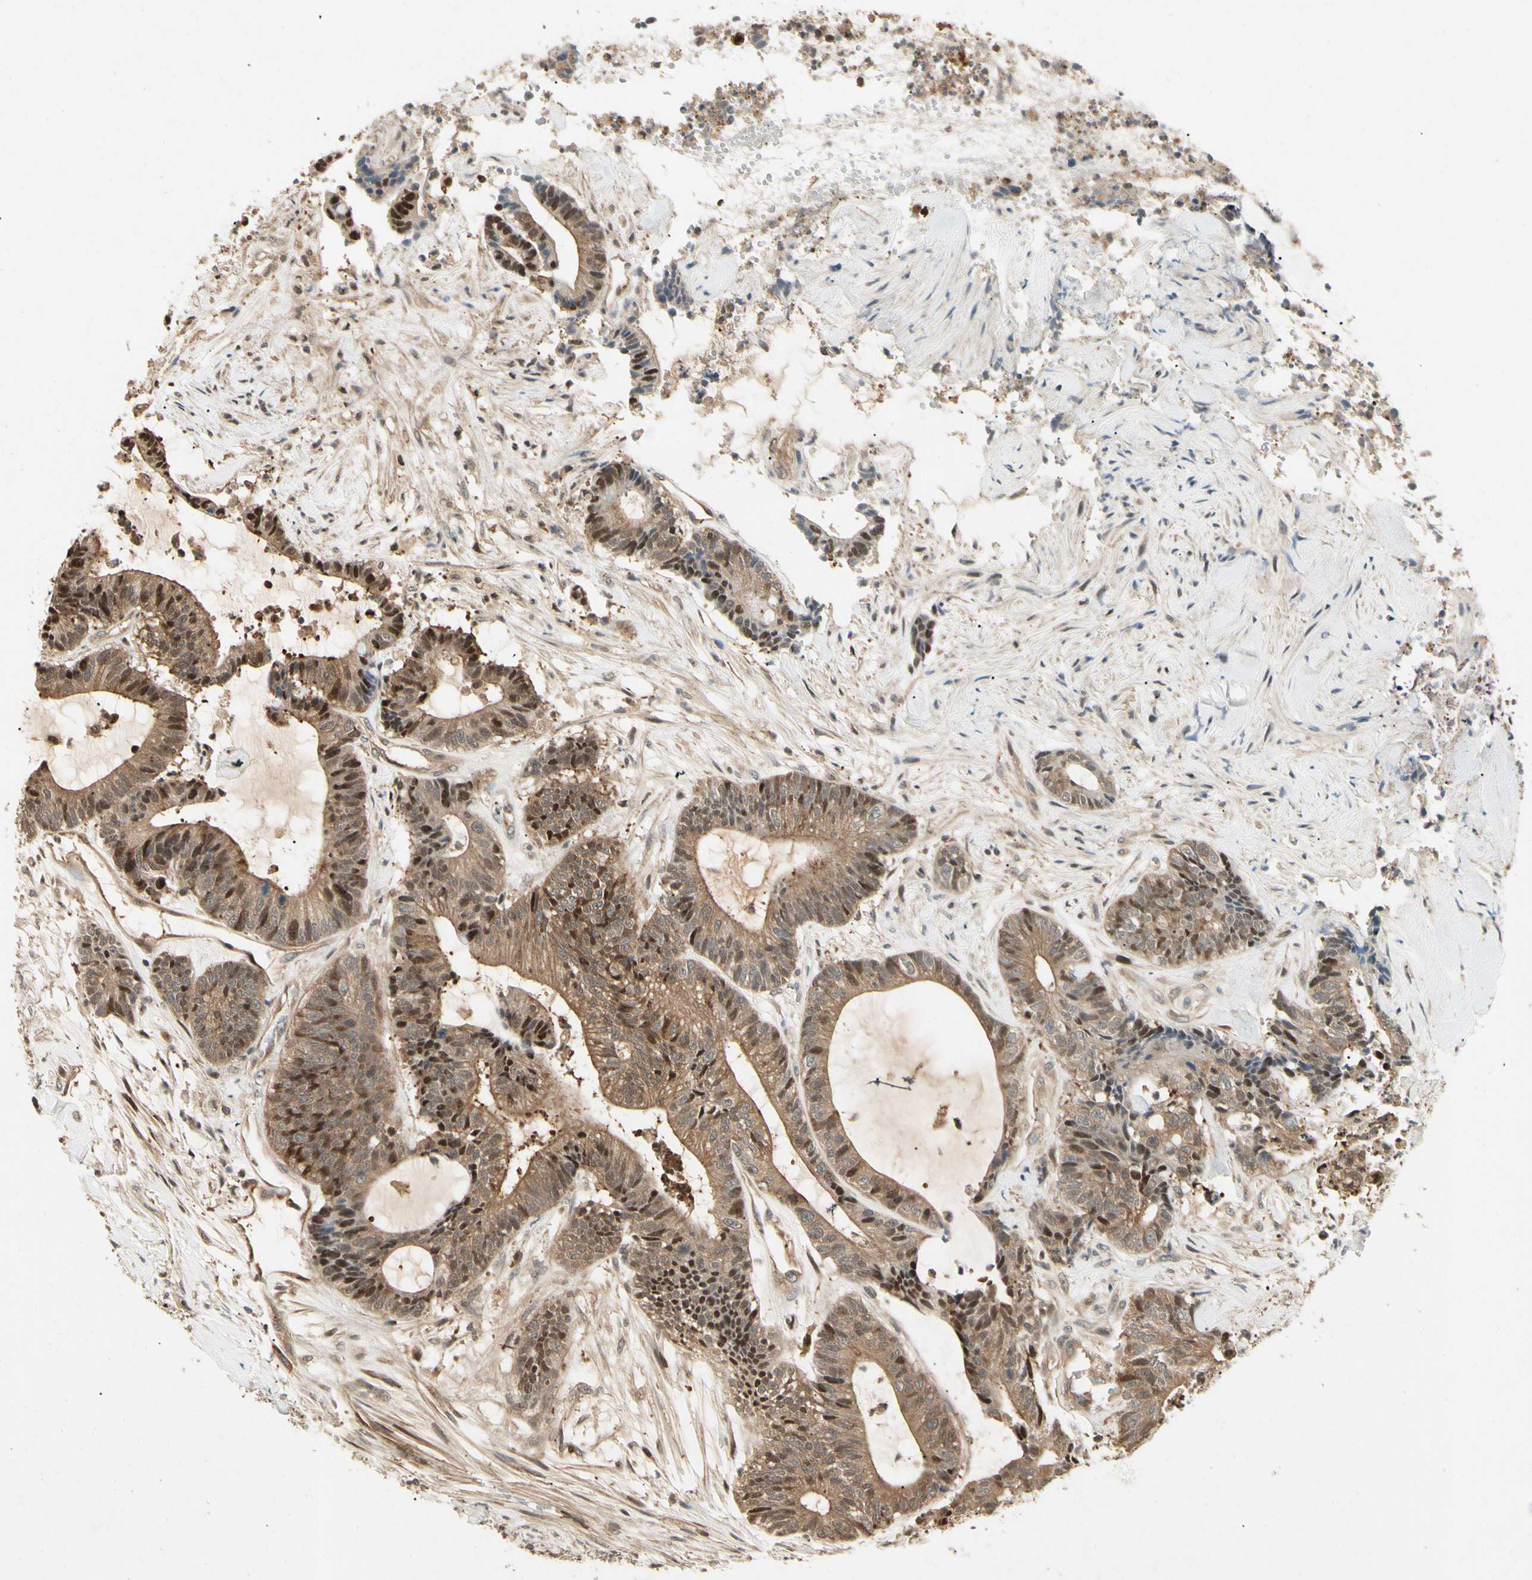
{"staining": {"intensity": "moderate", "quantity": ">75%", "location": "cytoplasmic/membranous,nuclear"}, "tissue": "colorectal cancer", "cell_type": "Tumor cells", "image_type": "cancer", "snomed": [{"axis": "morphology", "description": "Adenocarcinoma, NOS"}, {"axis": "topography", "description": "Colon"}], "caption": "An image of human colorectal adenocarcinoma stained for a protein demonstrates moderate cytoplasmic/membranous and nuclear brown staining in tumor cells.", "gene": "YWHAQ", "patient": {"sex": "female", "age": 84}}